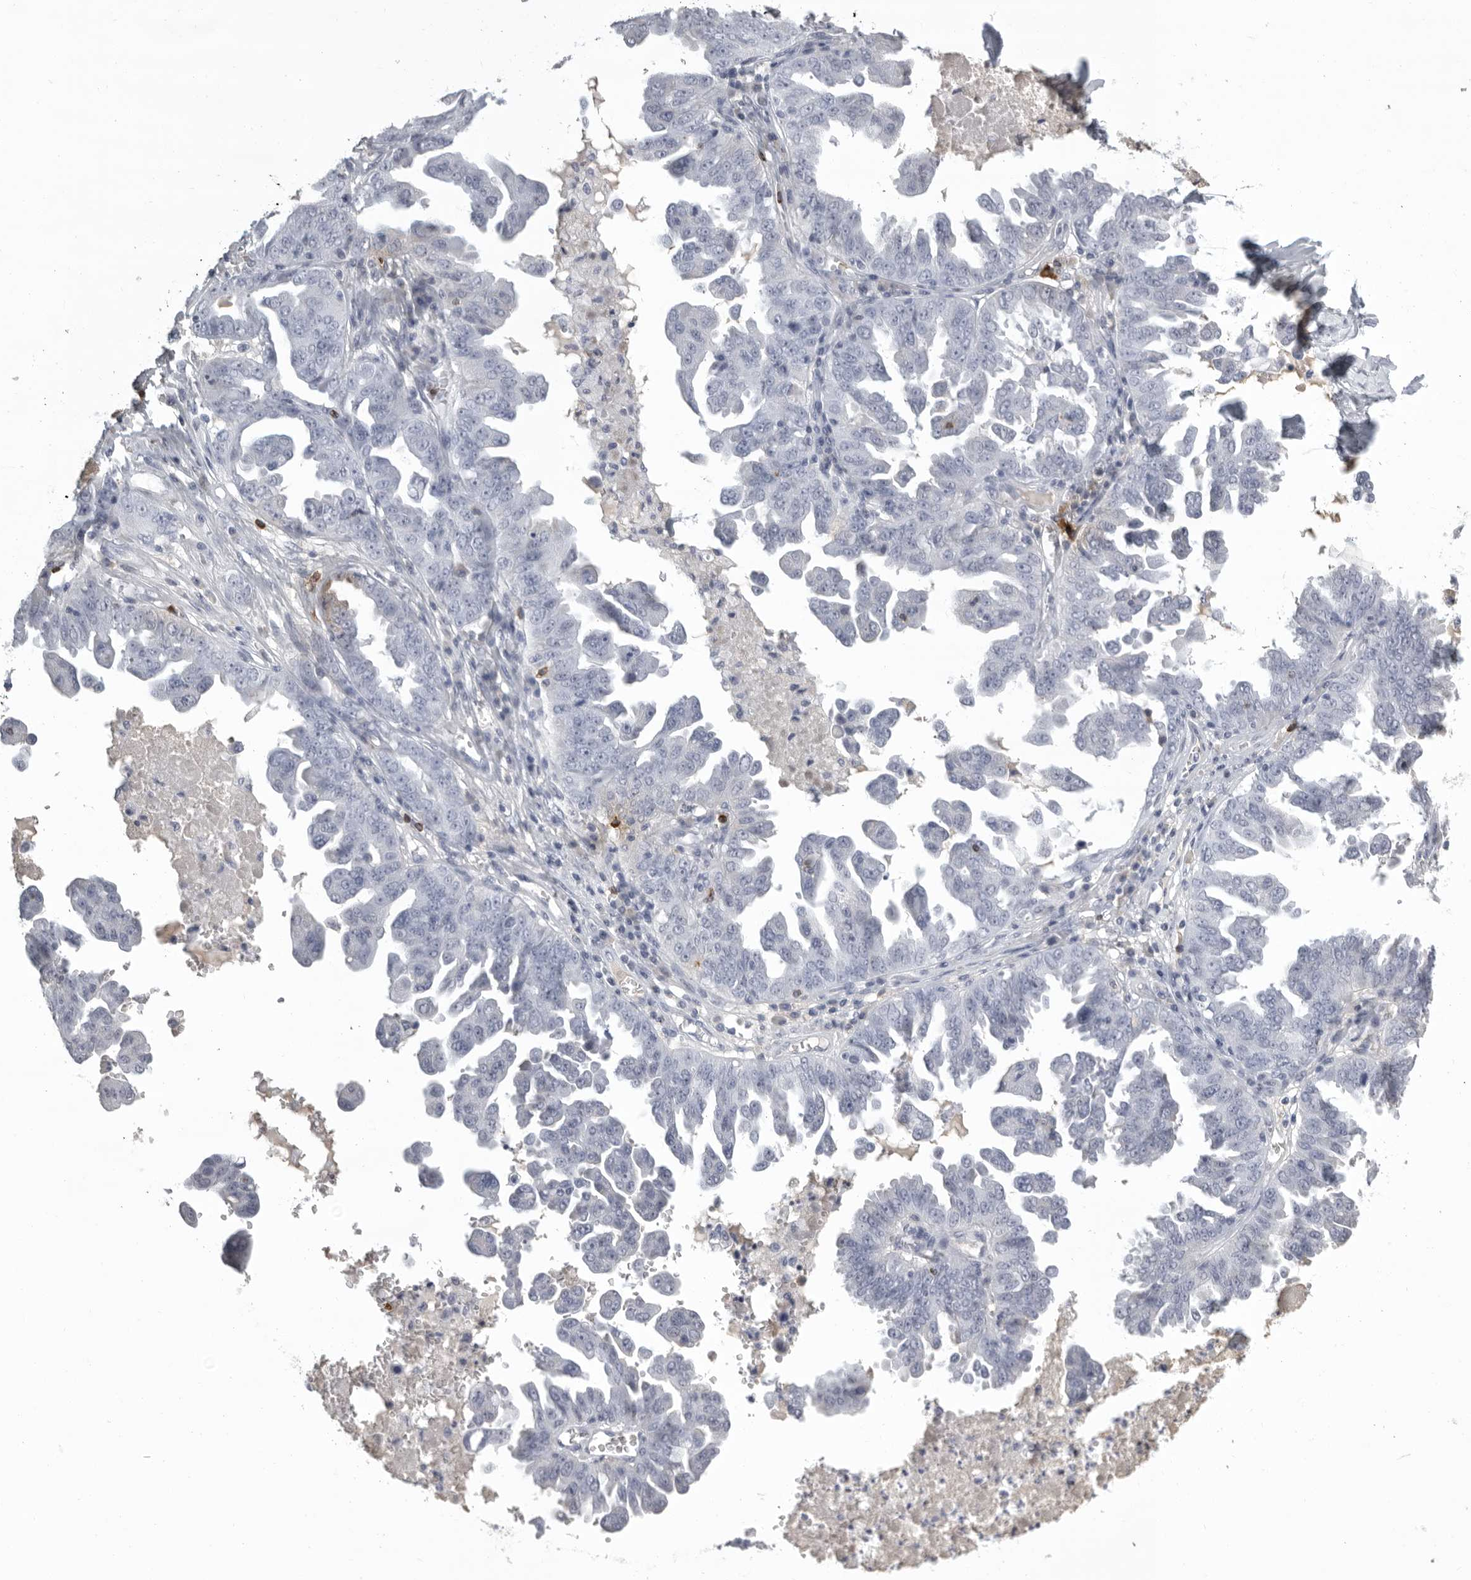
{"staining": {"intensity": "negative", "quantity": "none", "location": "none"}, "tissue": "ovarian cancer", "cell_type": "Tumor cells", "image_type": "cancer", "snomed": [{"axis": "morphology", "description": "Carcinoma, endometroid"}, {"axis": "topography", "description": "Ovary"}], "caption": "The IHC histopathology image has no significant expression in tumor cells of ovarian cancer (endometroid carcinoma) tissue.", "gene": "GNLY", "patient": {"sex": "female", "age": 62}}